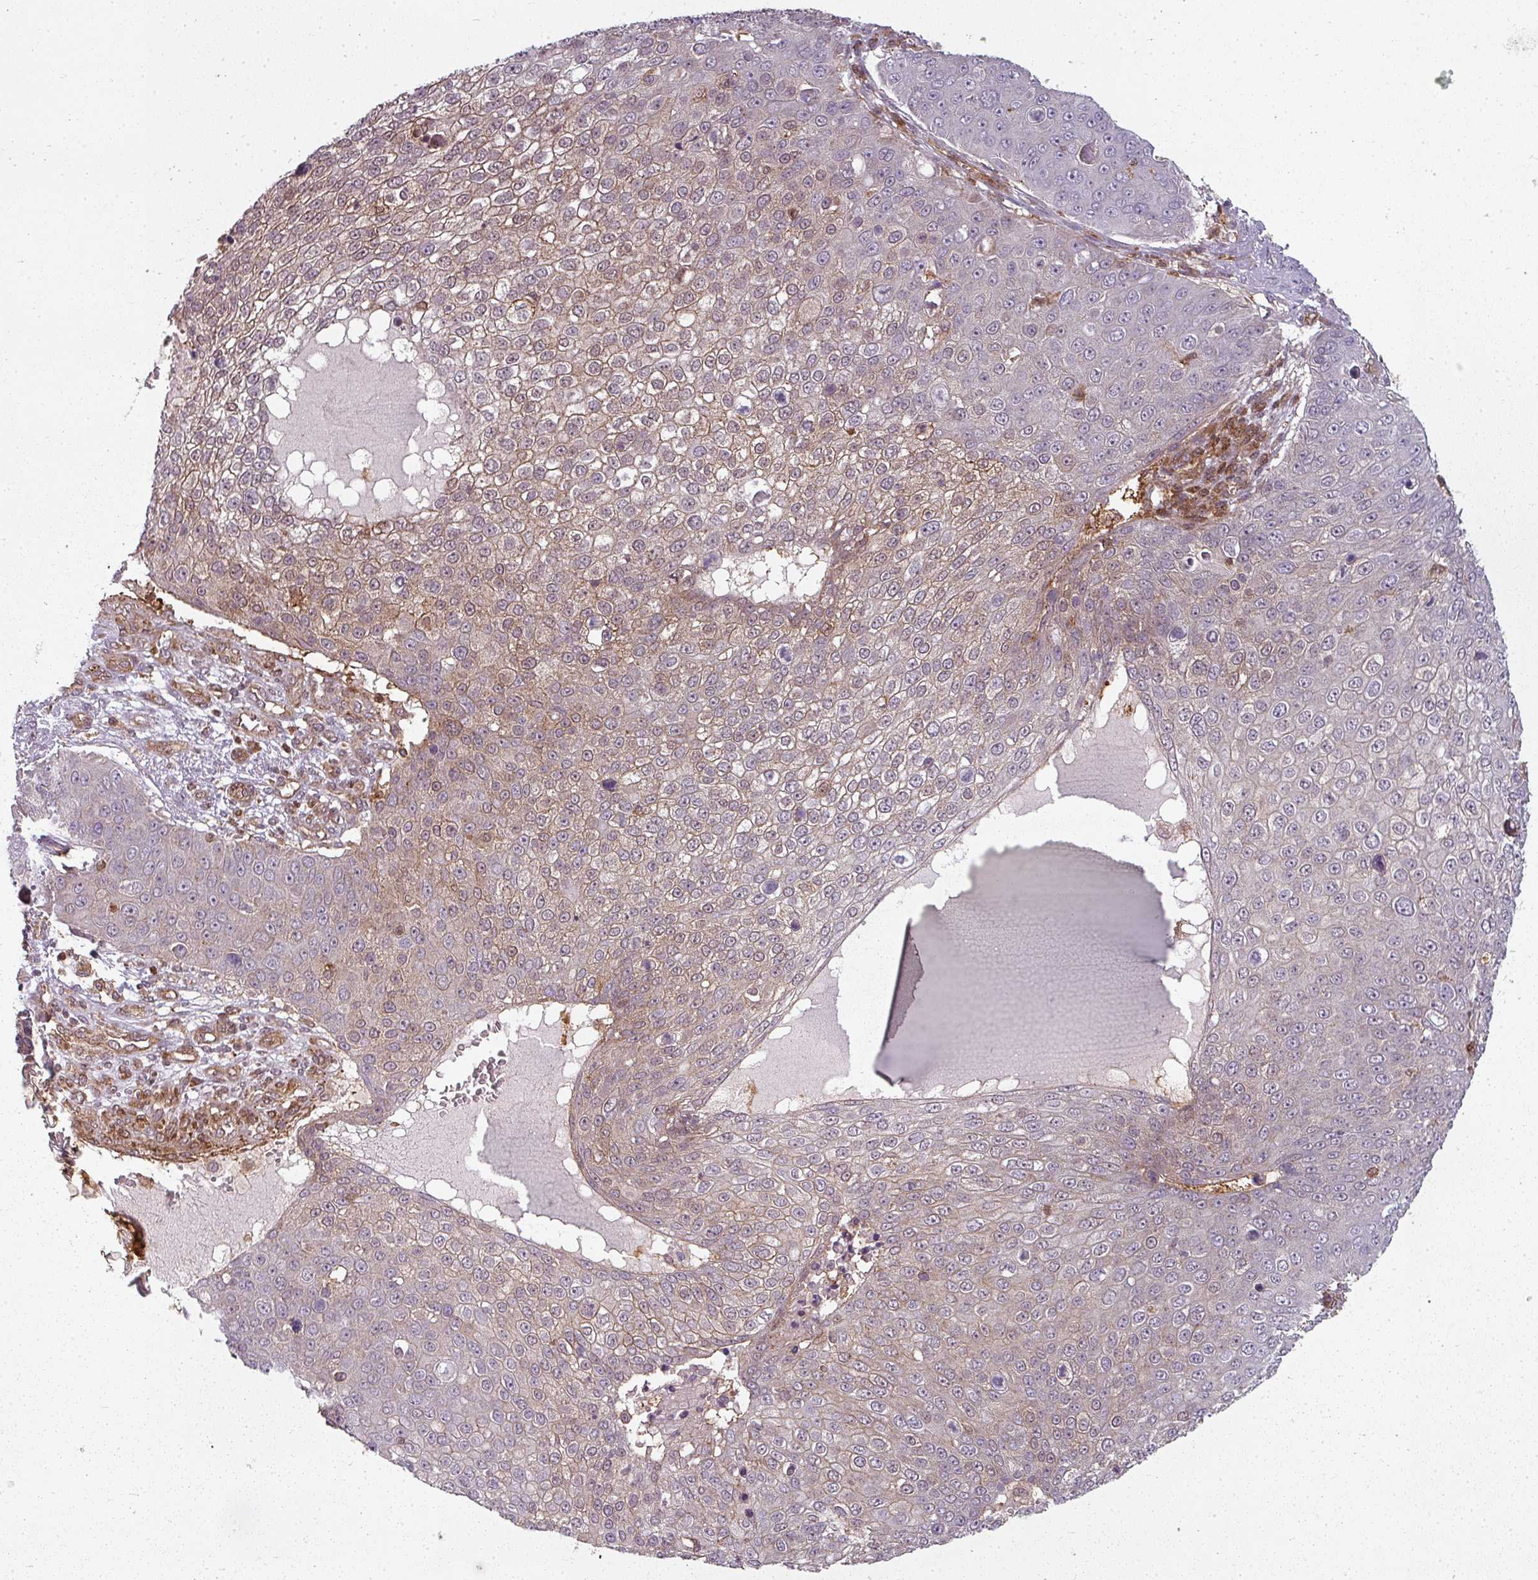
{"staining": {"intensity": "moderate", "quantity": "<25%", "location": "cytoplasmic/membranous"}, "tissue": "skin cancer", "cell_type": "Tumor cells", "image_type": "cancer", "snomed": [{"axis": "morphology", "description": "Squamous cell carcinoma, NOS"}, {"axis": "topography", "description": "Skin"}], "caption": "Protein staining of skin cancer tissue reveals moderate cytoplasmic/membranous expression in about <25% of tumor cells.", "gene": "CLIC1", "patient": {"sex": "male", "age": 71}}